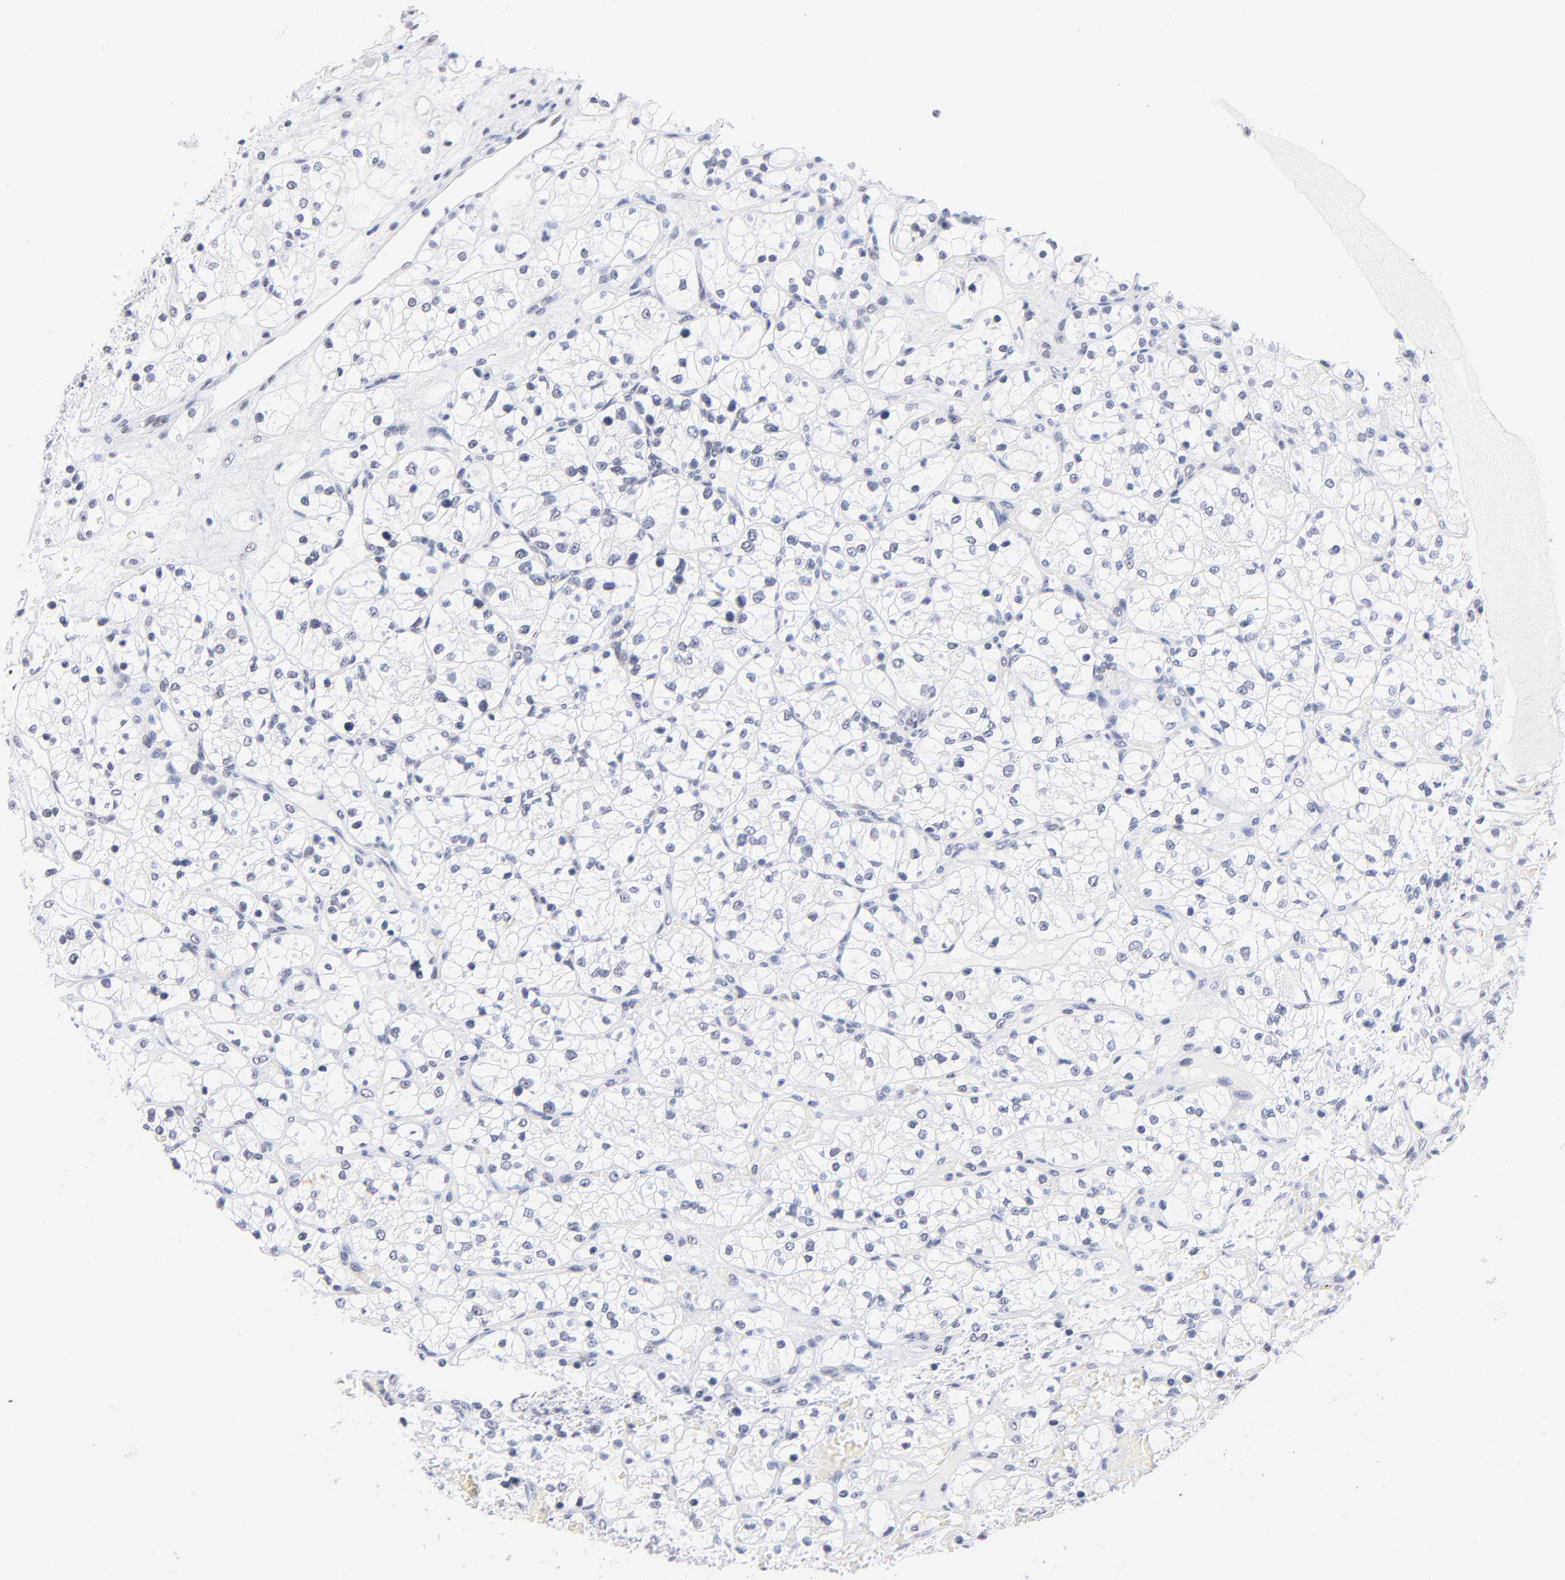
{"staining": {"intensity": "negative", "quantity": "none", "location": "none"}, "tissue": "renal cancer", "cell_type": "Tumor cells", "image_type": "cancer", "snomed": [{"axis": "morphology", "description": "Adenocarcinoma, NOS"}, {"axis": "topography", "description": "Kidney"}], "caption": "DAB (3,3'-diaminobenzidine) immunohistochemical staining of renal cancer (adenocarcinoma) demonstrates no significant staining in tumor cells. Nuclei are stained in blue.", "gene": "ZNF74", "patient": {"sex": "female", "age": 60}}